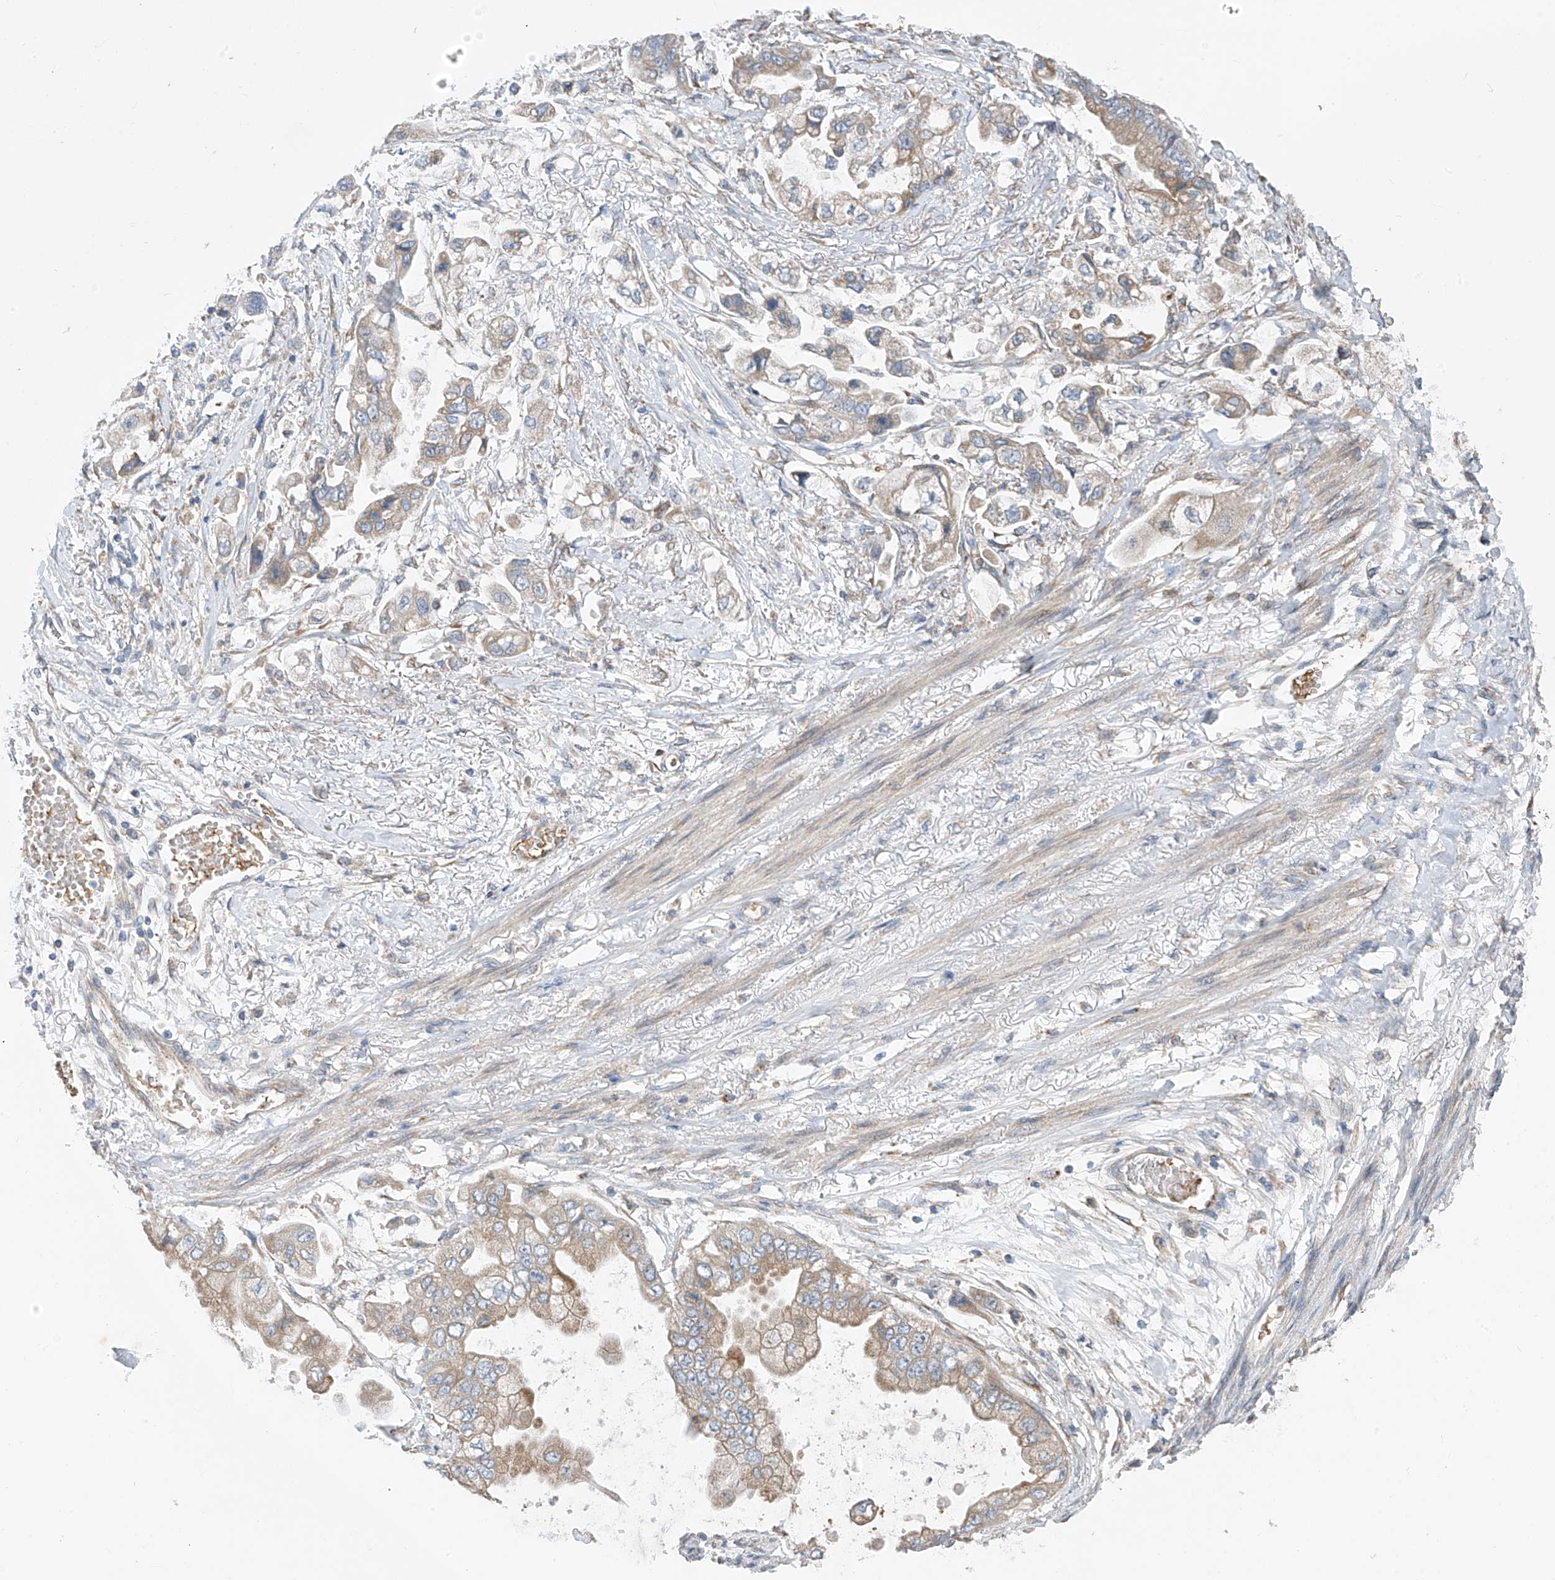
{"staining": {"intensity": "weak", "quantity": ">75%", "location": "cytoplasmic/membranous"}, "tissue": "stomach cancer", "cell_type": "Tumor cells", "image_type": "cancer", "snomed": [{"axis": "morphology", "description": "Adenocarcinoma, NOS"}, {"axis": "topography", "description": "Stomach"}], "caption": "Human adenocarcinoma (stomach) stained for a protein (brown) demonstrates weak cytoplasmic/membranous positive expression in about >75% of tumor cells.", "gene": "EOMES", "patient": {"sex": "male", "age": 62}}